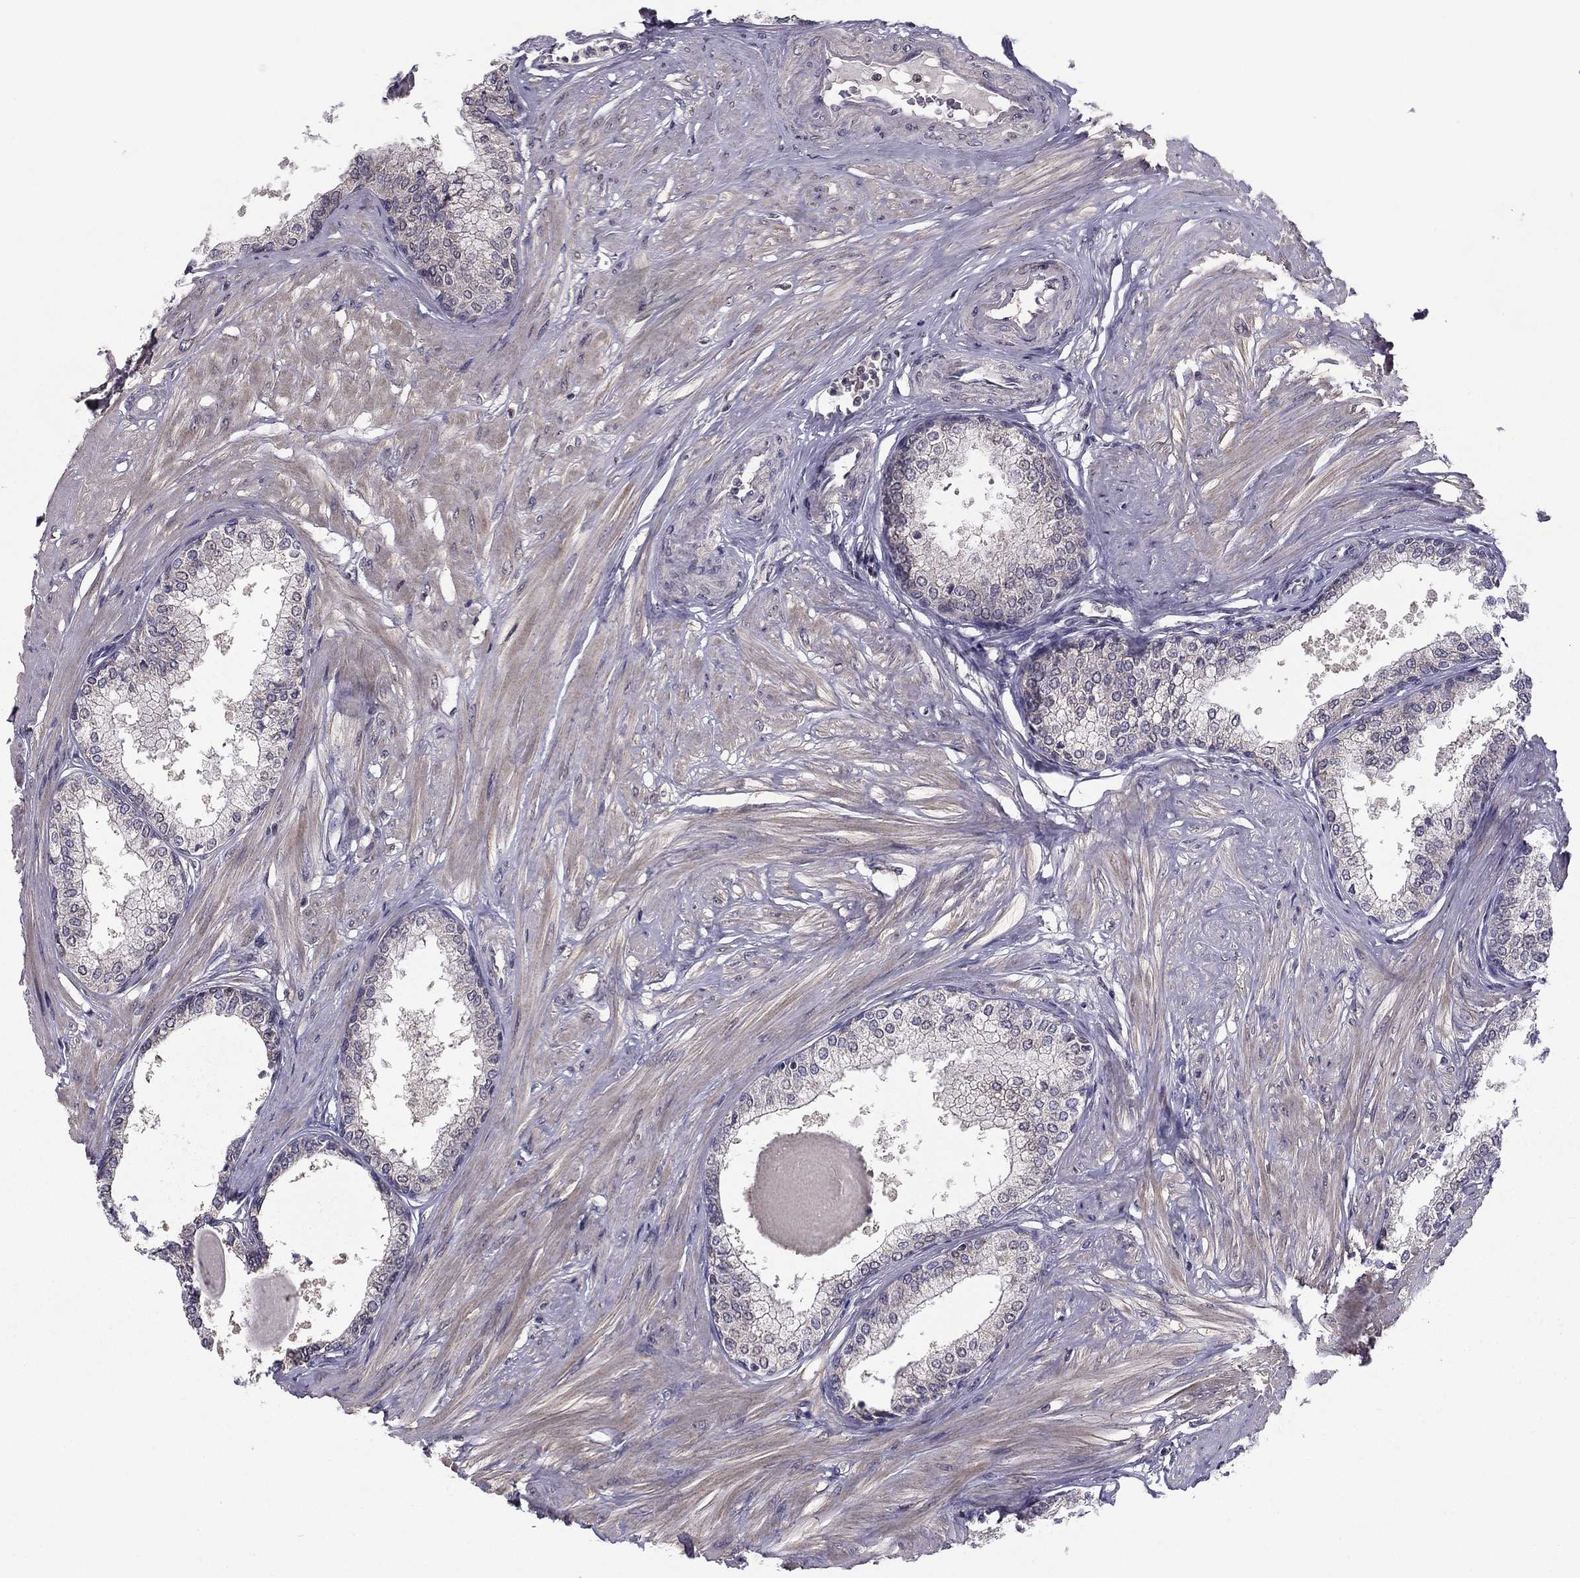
{"staining": {"intensity": "negative", "quantity": "none", "location": "none"}, "tissue": "prostate", "cell_type": "Glandular cells", "image_type": "normal", "snomed": [{"axis": "morphology", "description": "Normal tissue, NOS"}, {"axis": "topography", "description": "Prostate"}], "caption": "Immunohistochemistry (IHC) histopathology image of normal prostate stained for a protein (brown), which demonstrates no staining in glandular cells.", "gene": "HCN1", "patient": {"sex": "male", "age": 63}}